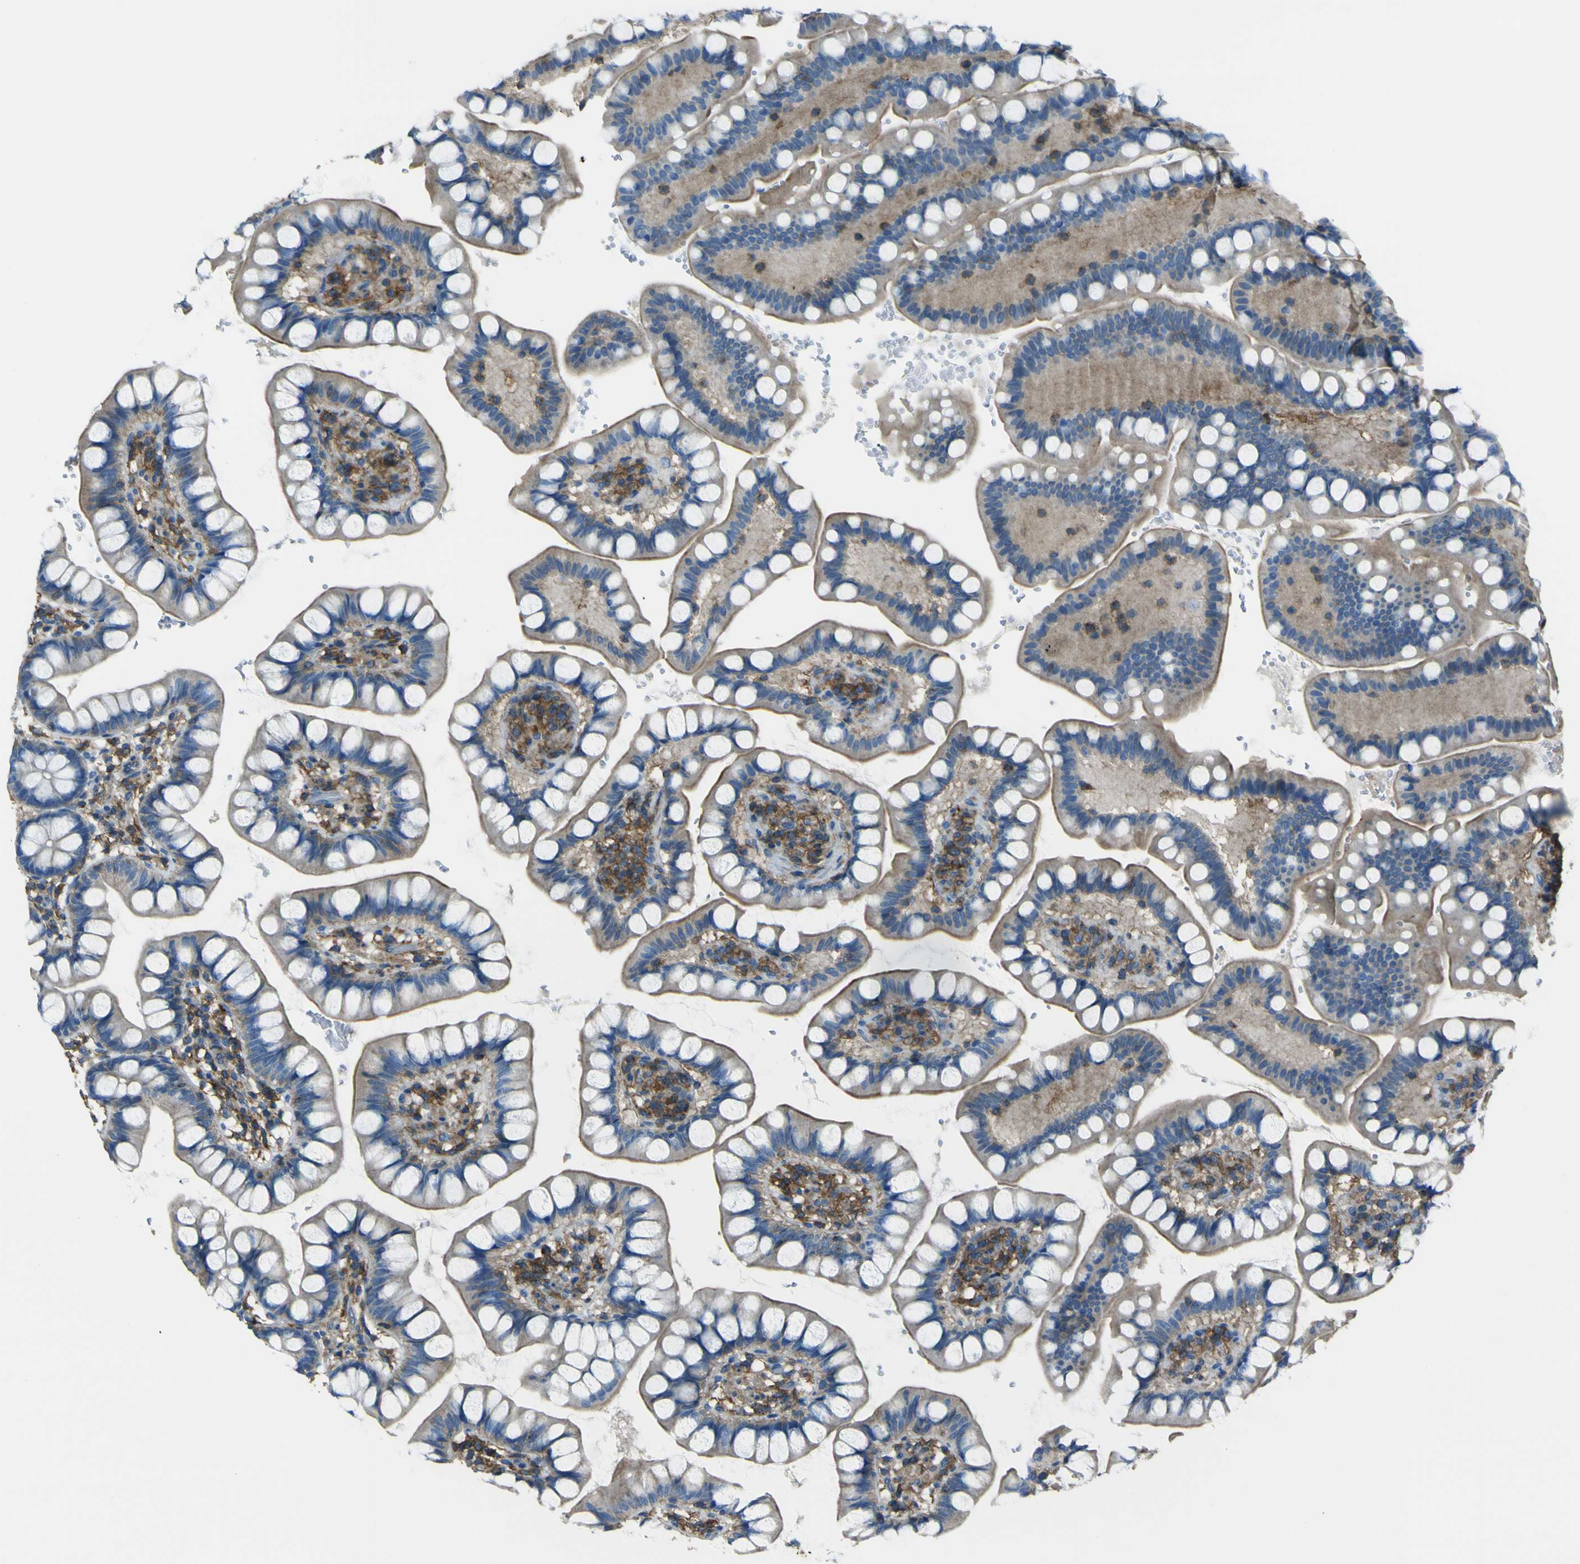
{"staining": {"intensity": "weak", "quantity": "25%-75%", "location": "cytoplasmic/membranous"}, "tissue": "small intestine", "cell_type": "Glandular cells", "image_type": "normal", "snomed": [{"axis": "morphology", "description": "Normal tissue, NOS"}, {"axis": "topography", "description": "Small intestine"}], "caption": "A brown stain shows weak cytoplasmic/membranous staining of a protein in glandular cells of benign small intestine.", "gene": "LAIR1", "patient": {"sex": "female", "age": 58}}